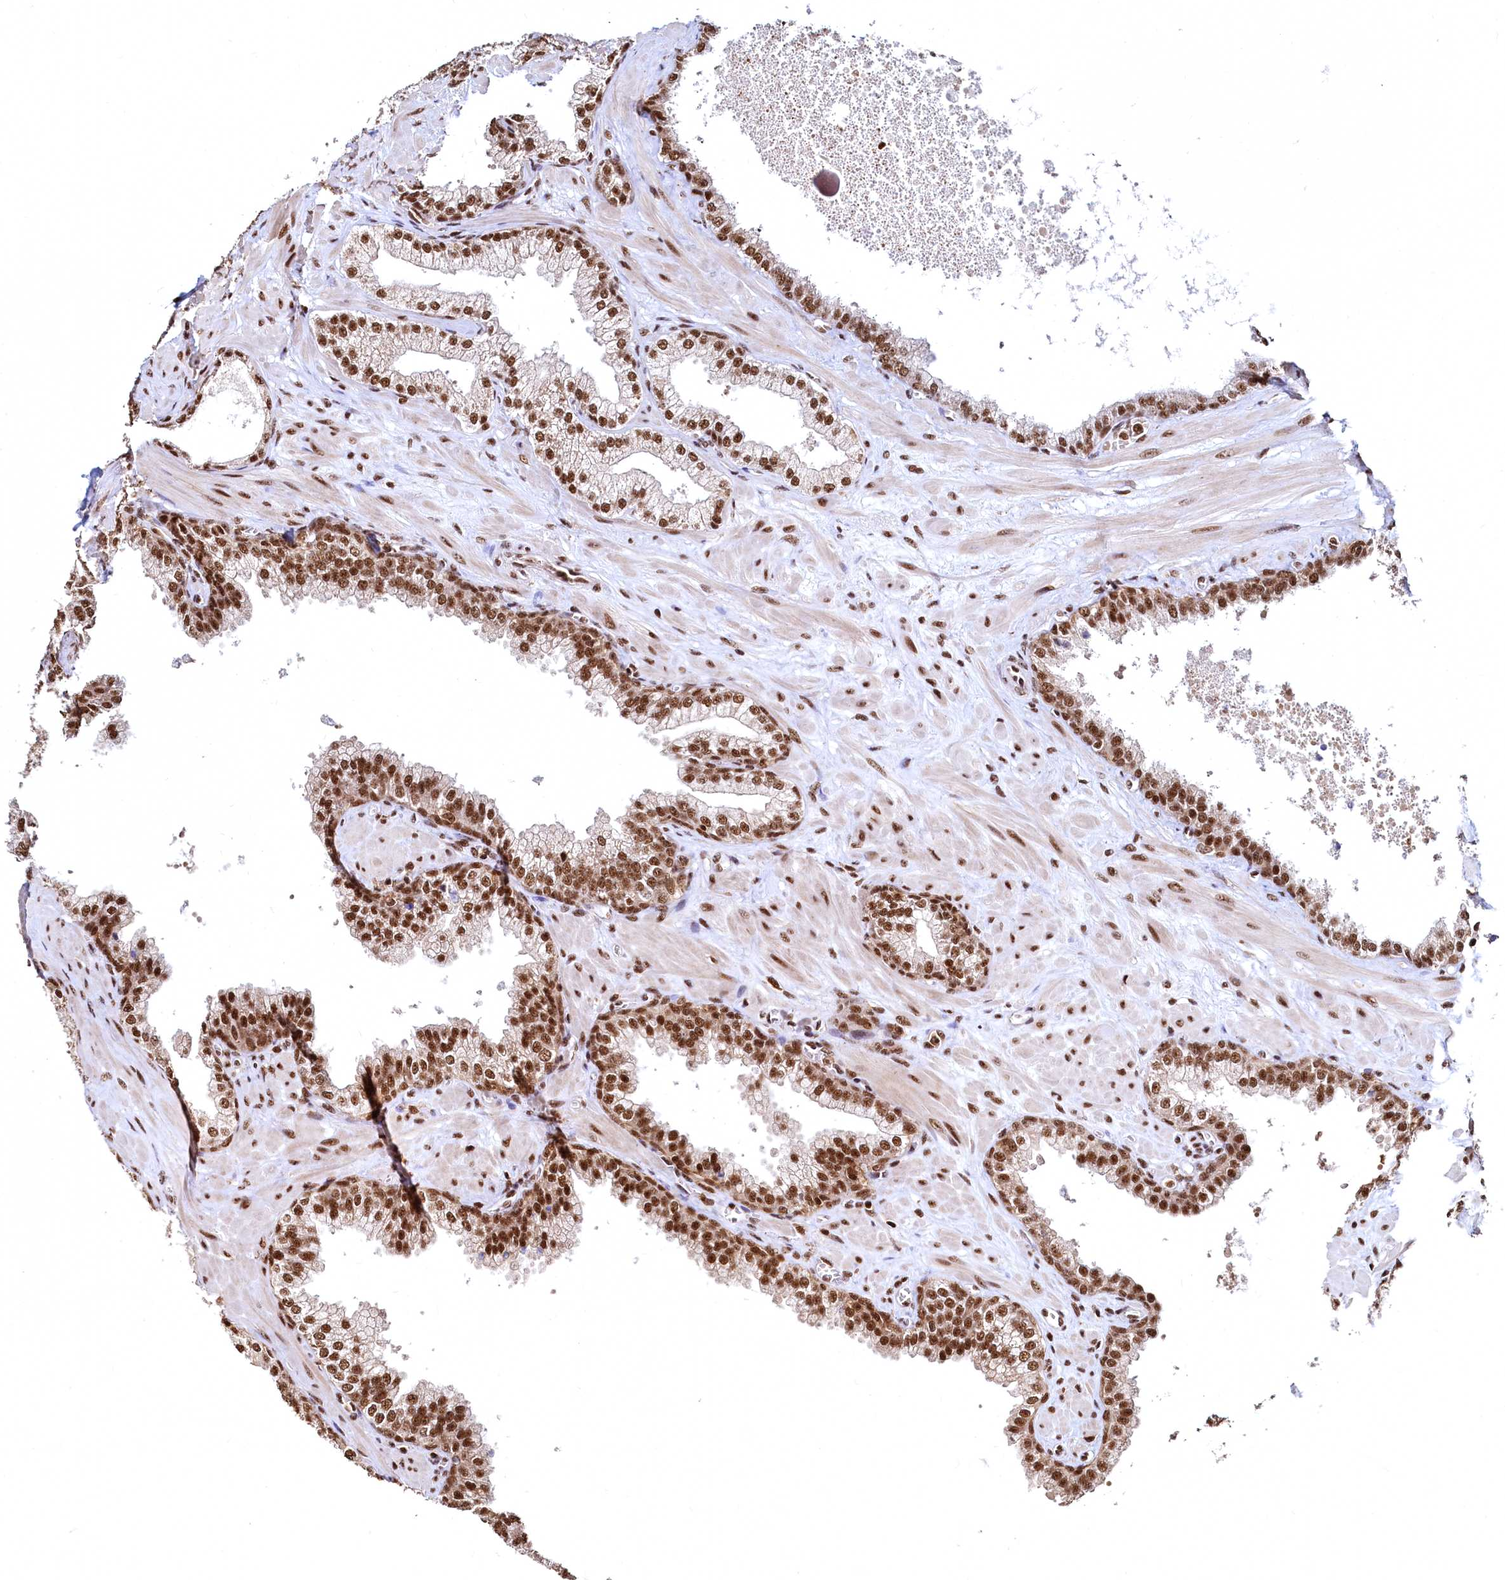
{"staining": {"intensity": "strong", "quantity": ">75%", "location": "nuclear"}, "tissue": "prostate", "cell_type": "Glandular cells", "image_type": "normal", "snomed": [{"axis": "morphology", "description": "Normal tissue, NOS"}, {"axis": "topography", "description": "Prostate"}], "caption": "DAB (3,3'-diaminobenzidine) immunohistochemical staining of benign prostate exhibits strong nuclear protein staining in about >75% of glandular cells.", "gene": "RSRC2", "patient": {"sex": "male", "age": 60}}